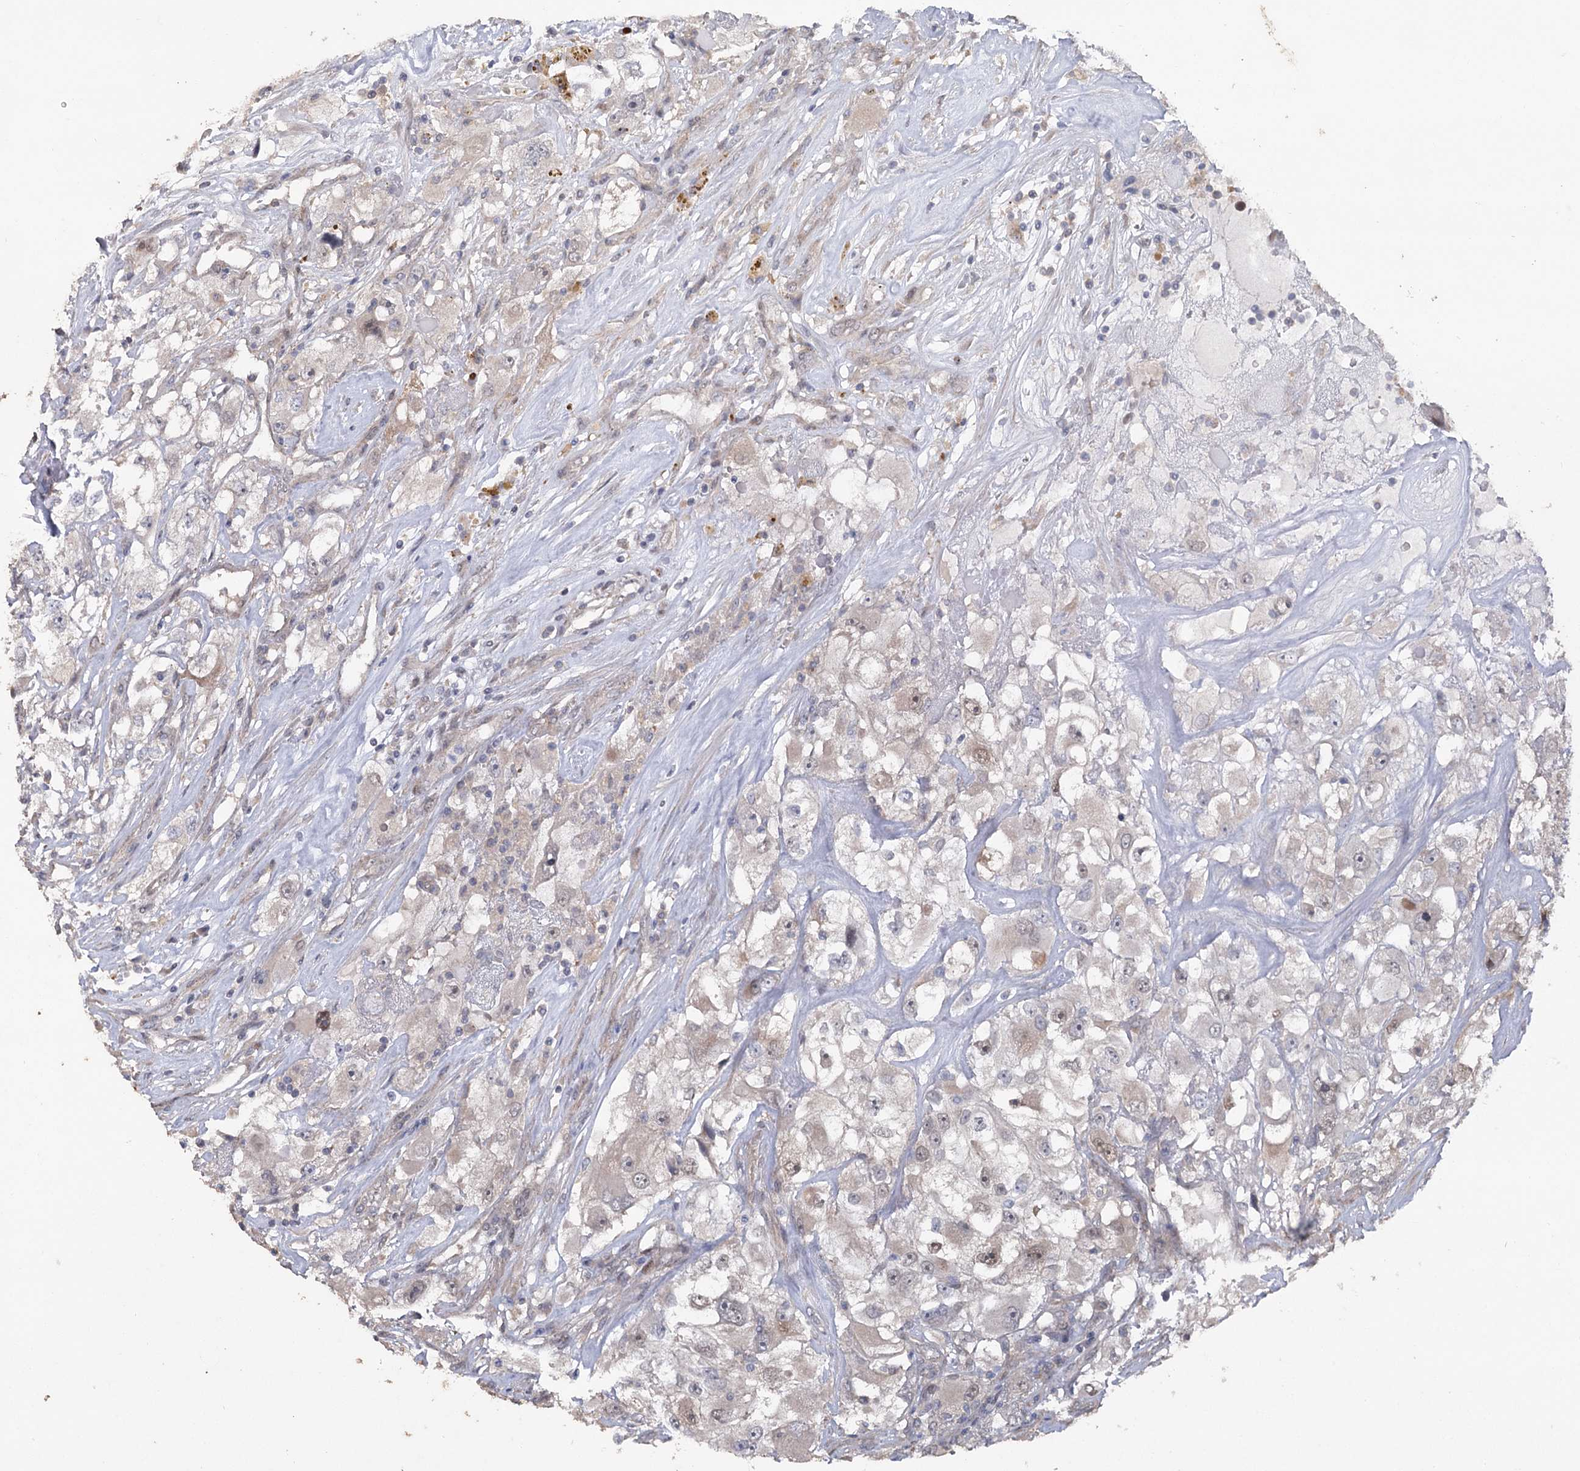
{"staining": {"intensity": "negative", "quantity": "none", "location": "none"}, "tissue": "renal cancer", "cell_type": "Tumor cells", "image_type": "cancer", "snomed": [{"axis": "morphology", "description": "Adenocarcinoma, NOS"}, {"axis": "topography", "description": "Kidney"}], "caption": "Immunohistochemistry (IHC) of human renal adenocarcinoma demonstrates no expression in tumor cells.", "gene": "MAP3K13", "patient": {"sex": "female", "age": 52}}